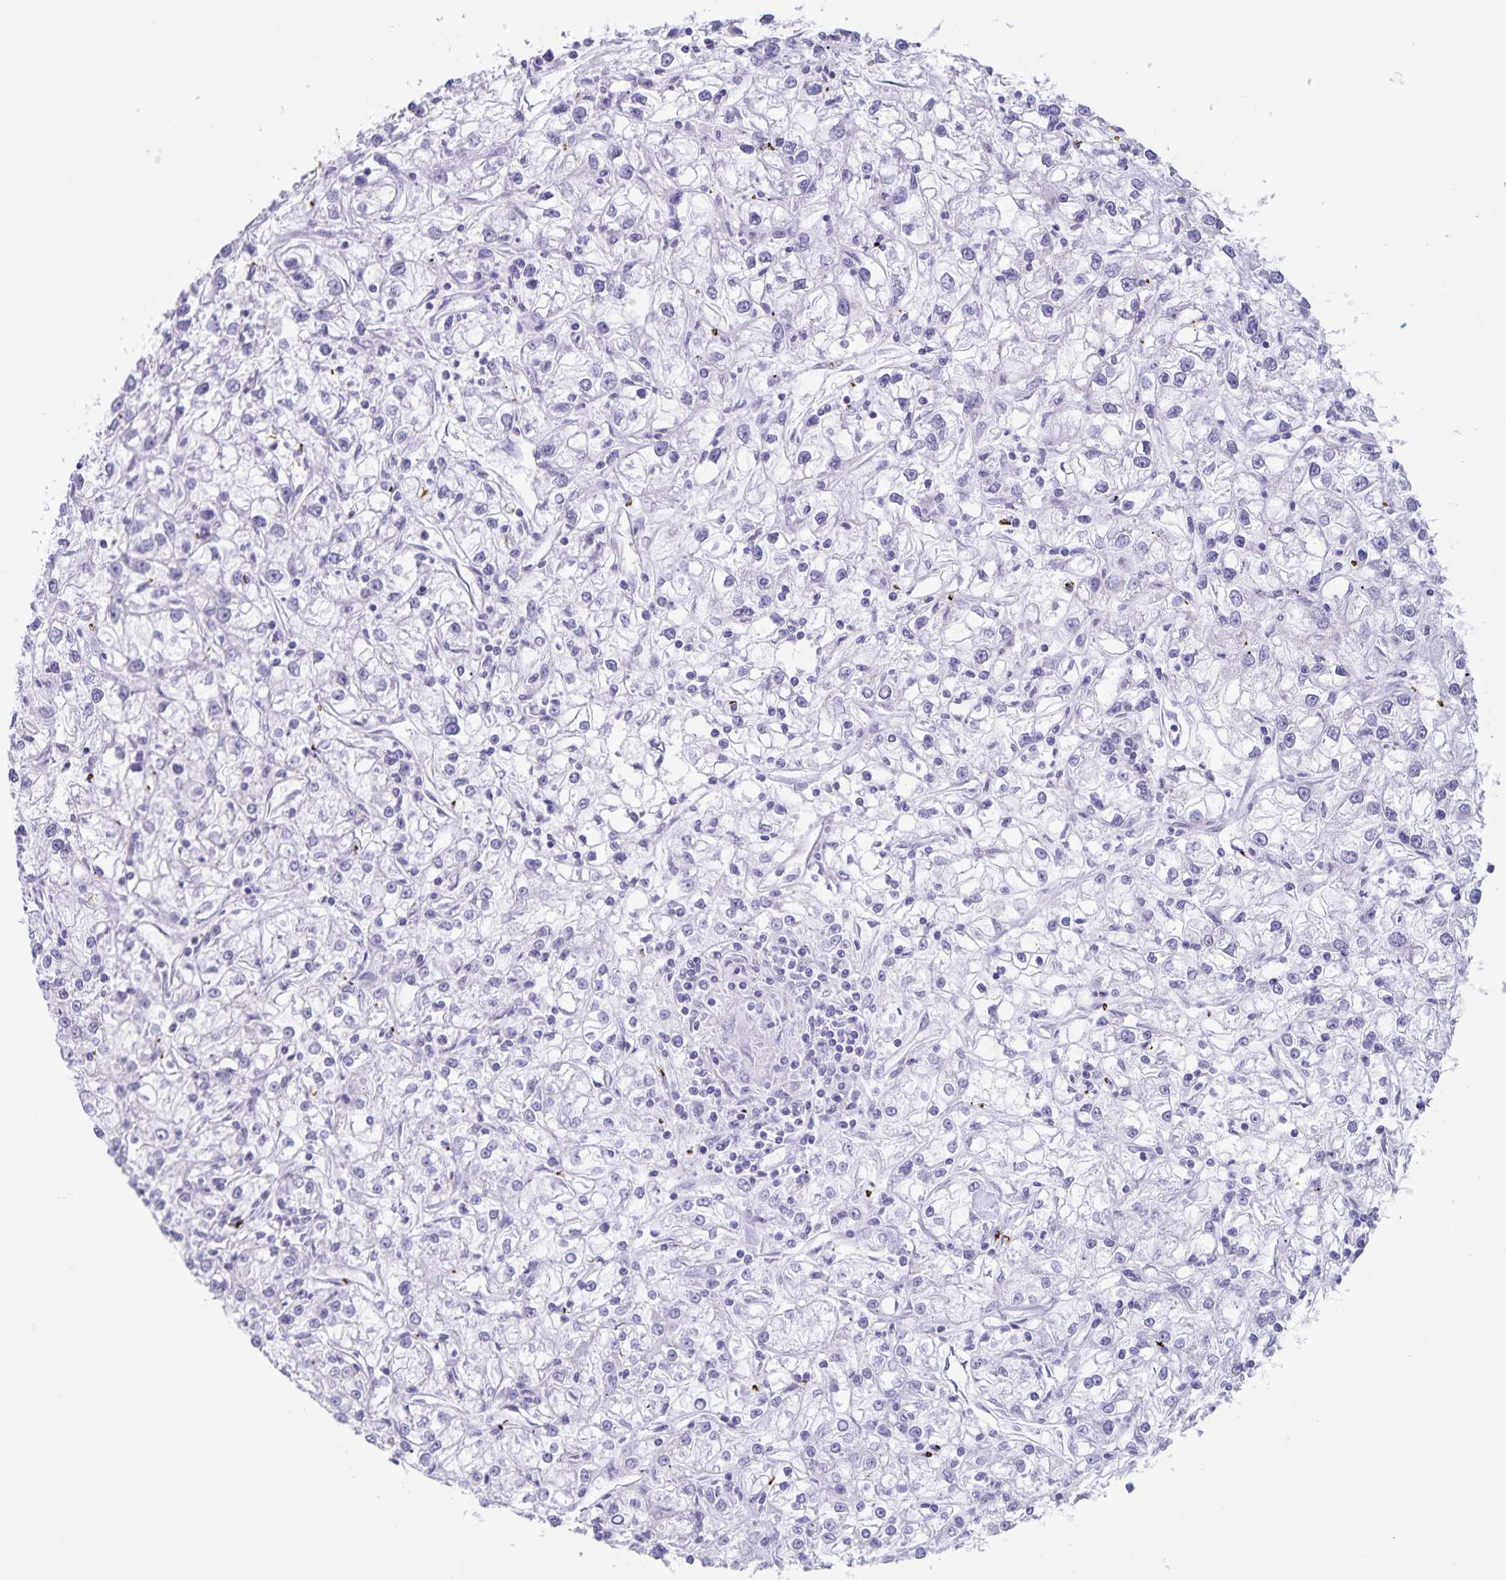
{"staining": {"intensity": "negative", "quantity": "none", "location": "none"}, "tissue": "renal cancer", "cell_type": "Tumor cells", "image_type": "cancer", "snomed": [{"axis": "morphology", "description": "Adenocarcinoma, NOS"}, {"axis": "topography", "description": "Kidney"}], "caption": "DAB (3,3'-diaminobenzidine) immunohistochemical staining of adenocarcinoma (renal) displays no significant positivity in tumor cells.", "gene": "SYNM", "patient": {"sex": "female", "age": 59}}